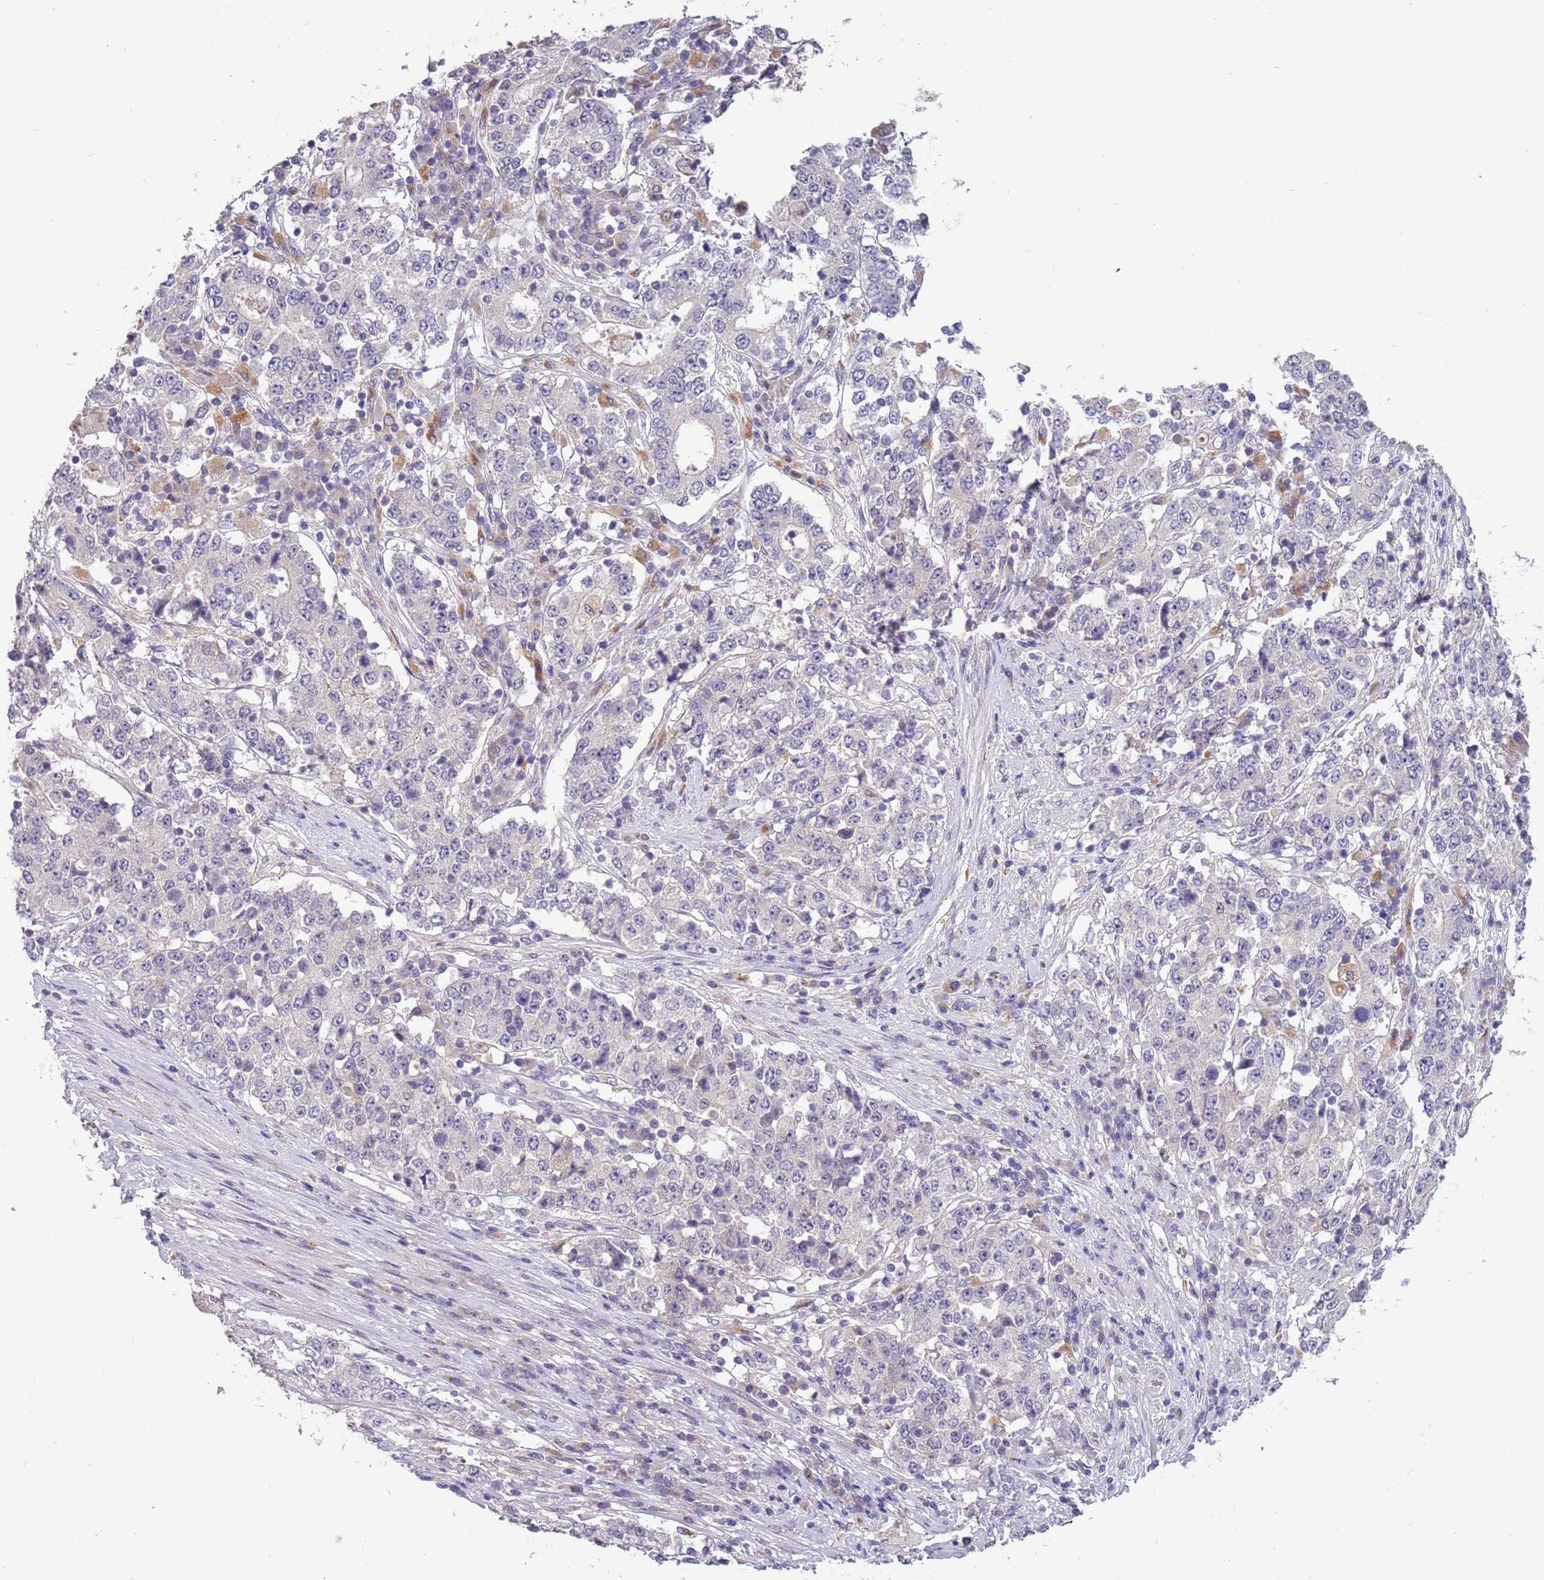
{"staining": {"intensity": "negative", "quantity": "none", "location": "none"}, "tissue": "stomach cancer", "cell_type": "Tumor cells", "image_type": "cancer", "snomed": [{"axis": "morphology", "description": "Adenocarcinoma, NOS"}, {"axis": "topography", "description": "Stomach"}], "caption": "High magnification brightfield microscopy of adenocarcinoma (stomach) stained with DAB (3,3'-diaminobenzidine) (brown) and counterstained with hematoxylin (blue): tumor cells show no significant expression.", "gene": "SCAMP5", "patient": {"sex": "male", "age": 59}}